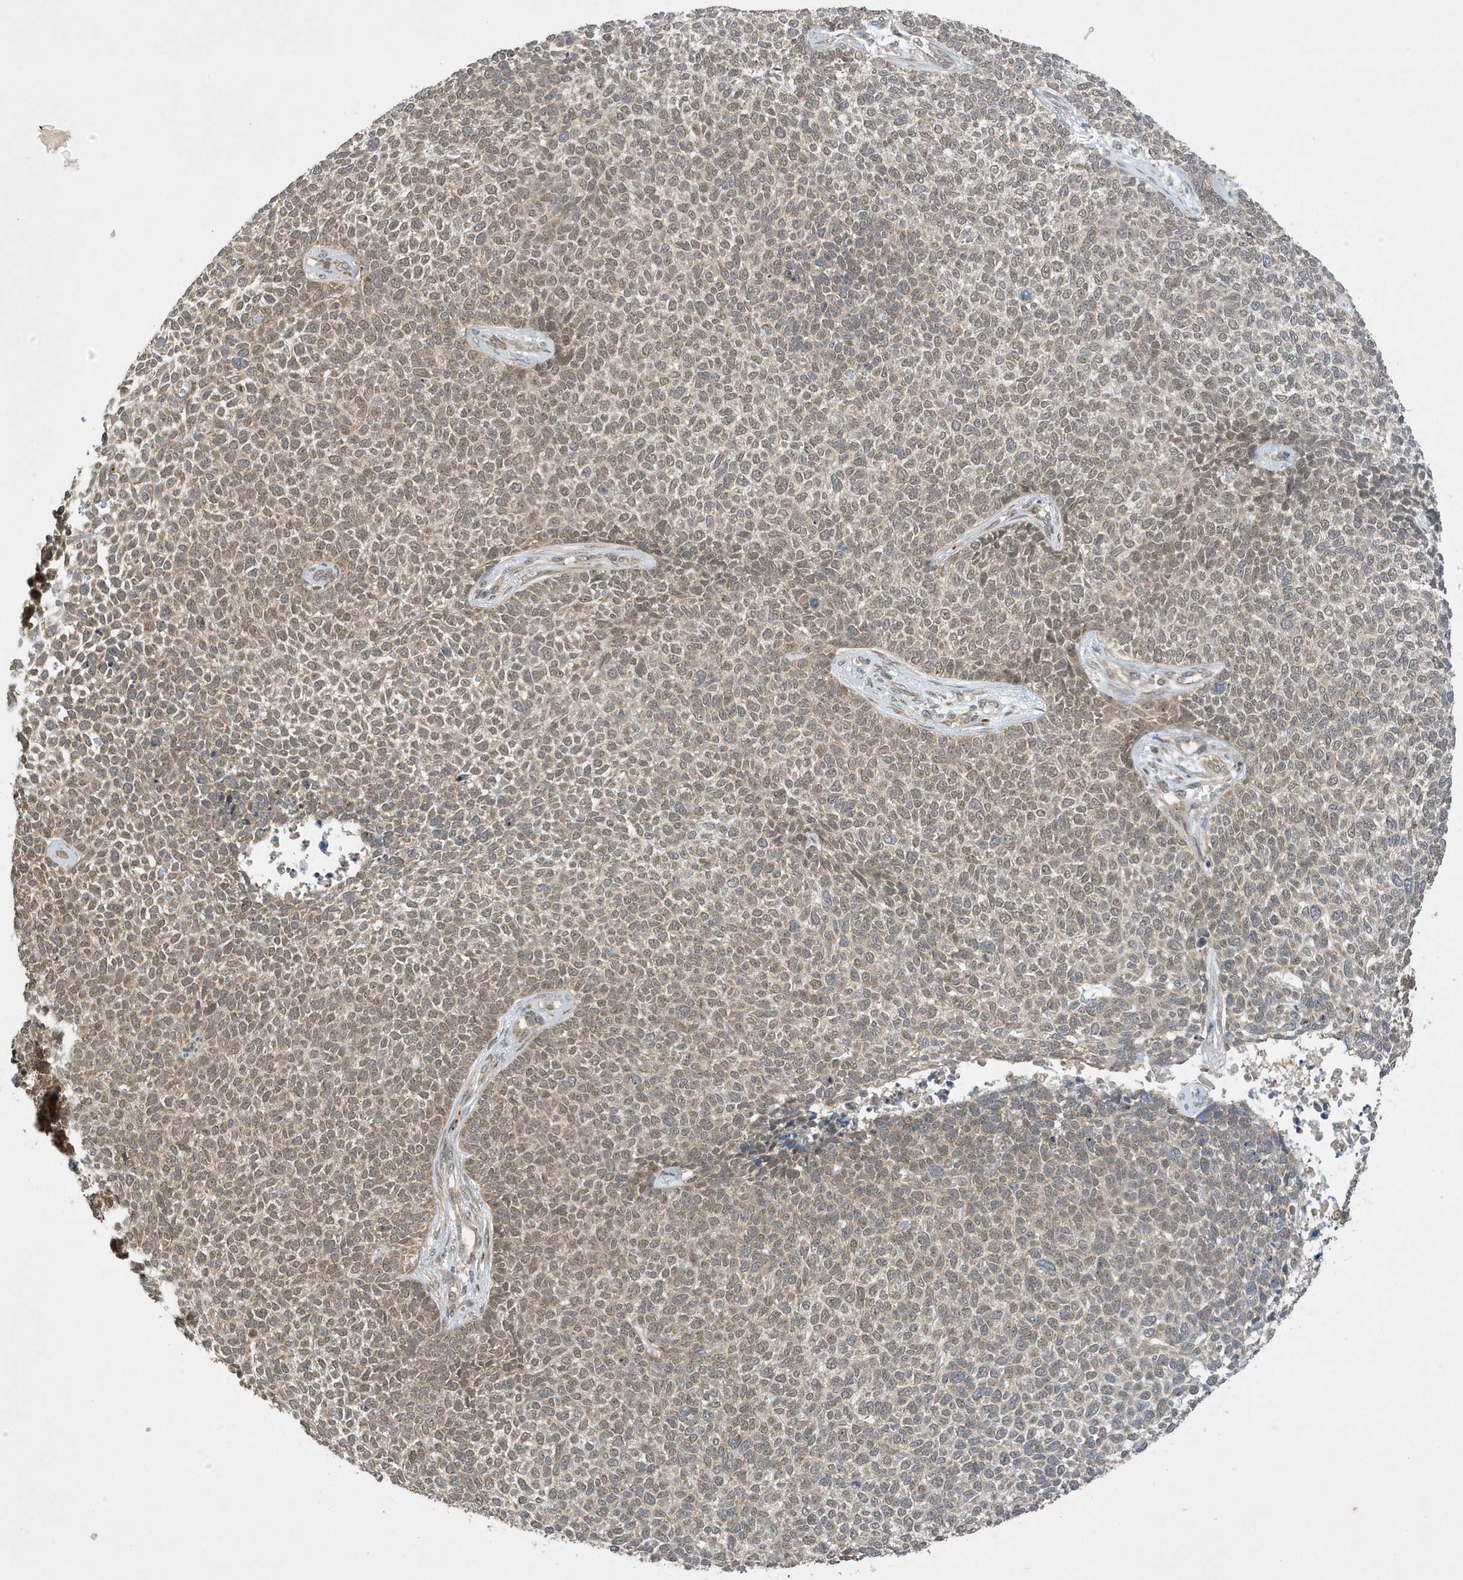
{"staining": {"intensity": "weak", "quantity": ">75%", "location": "cytoplasmic/membranous,nuclear"}, "tissue": "skin cancer", "cell_type": "Tumor cells", "image_type": "cancer", "snomed": [{"axis": "morphology", "description": "Basal cell carcinoma"}, {"axis": "topography", "description": "Skin"}], "caption": "Skin basal cell carcinoma was stained to show a protein in brown. There is low levels of weak cytoplasmic/membranous and nuclear expression in approximately >75% of tumor cells.", "gene": "NCOA7", "patient": {"sex": "female", "age": 84}}